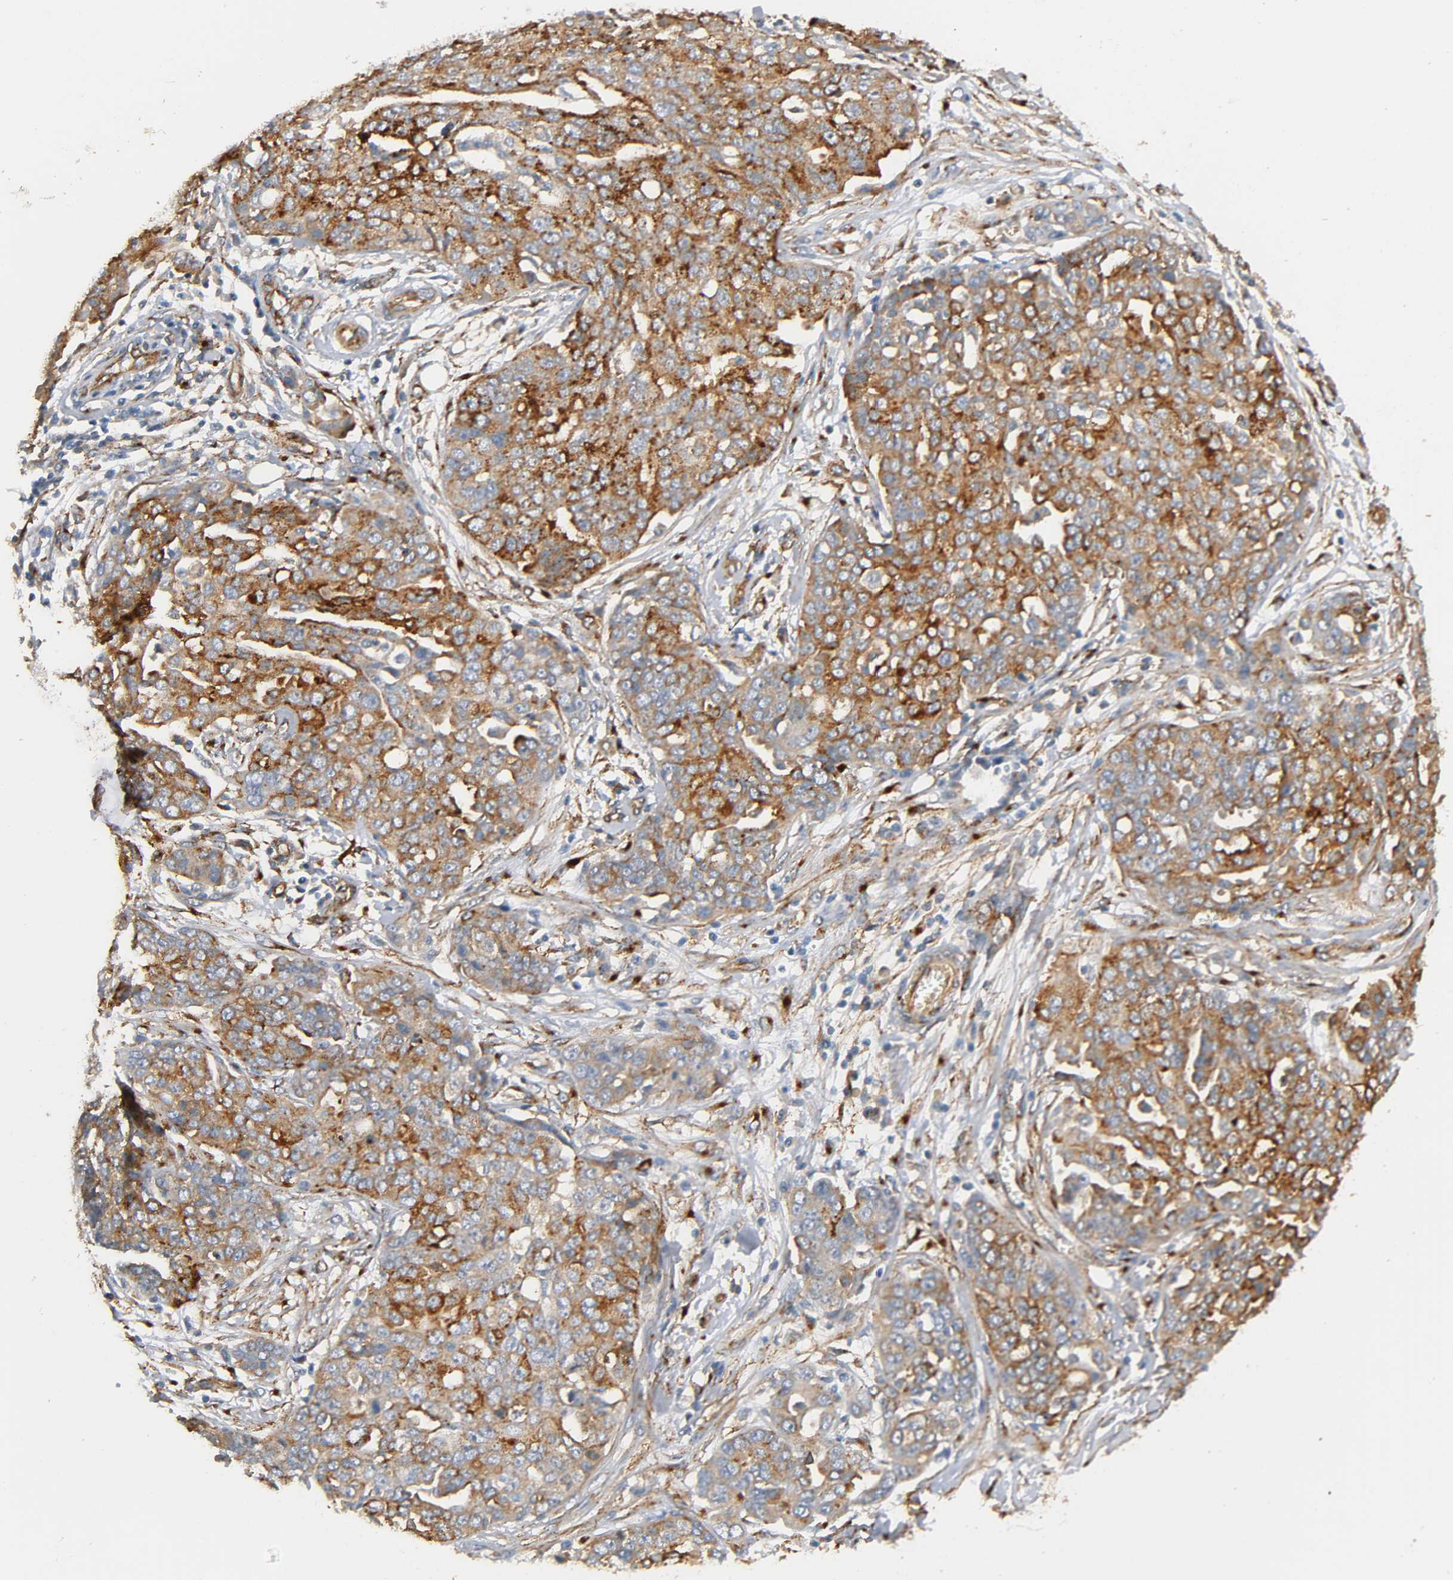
{"staining": {"intensity": "strong", "quantity": ">75%", "location": "cytoplasmic/membranous"}, "tissue": "ovarian cancer", "cell_type": "Tumor cells", "image_type": "cancer", "snomed": [{"axis": "morphology", "description": "Cystadenocarcinoma, serous, NOS"}, {"axis": "topography", "description": "Soft tissue"}, {"axis": "topography", "description": "Ovary"}], "caption": "High-magnification brightfield microscopy of ovarian cancer (serous cystadenocarcinoma) stained with DAB (brown) and counterstained with hematoxylin (blue). tumor cells exhibit strong cytoplasmic/membranous staining is identified in about>75% of cells.", "gene": "IFITM3", "patient": {"sex": "female", "age": 57}}